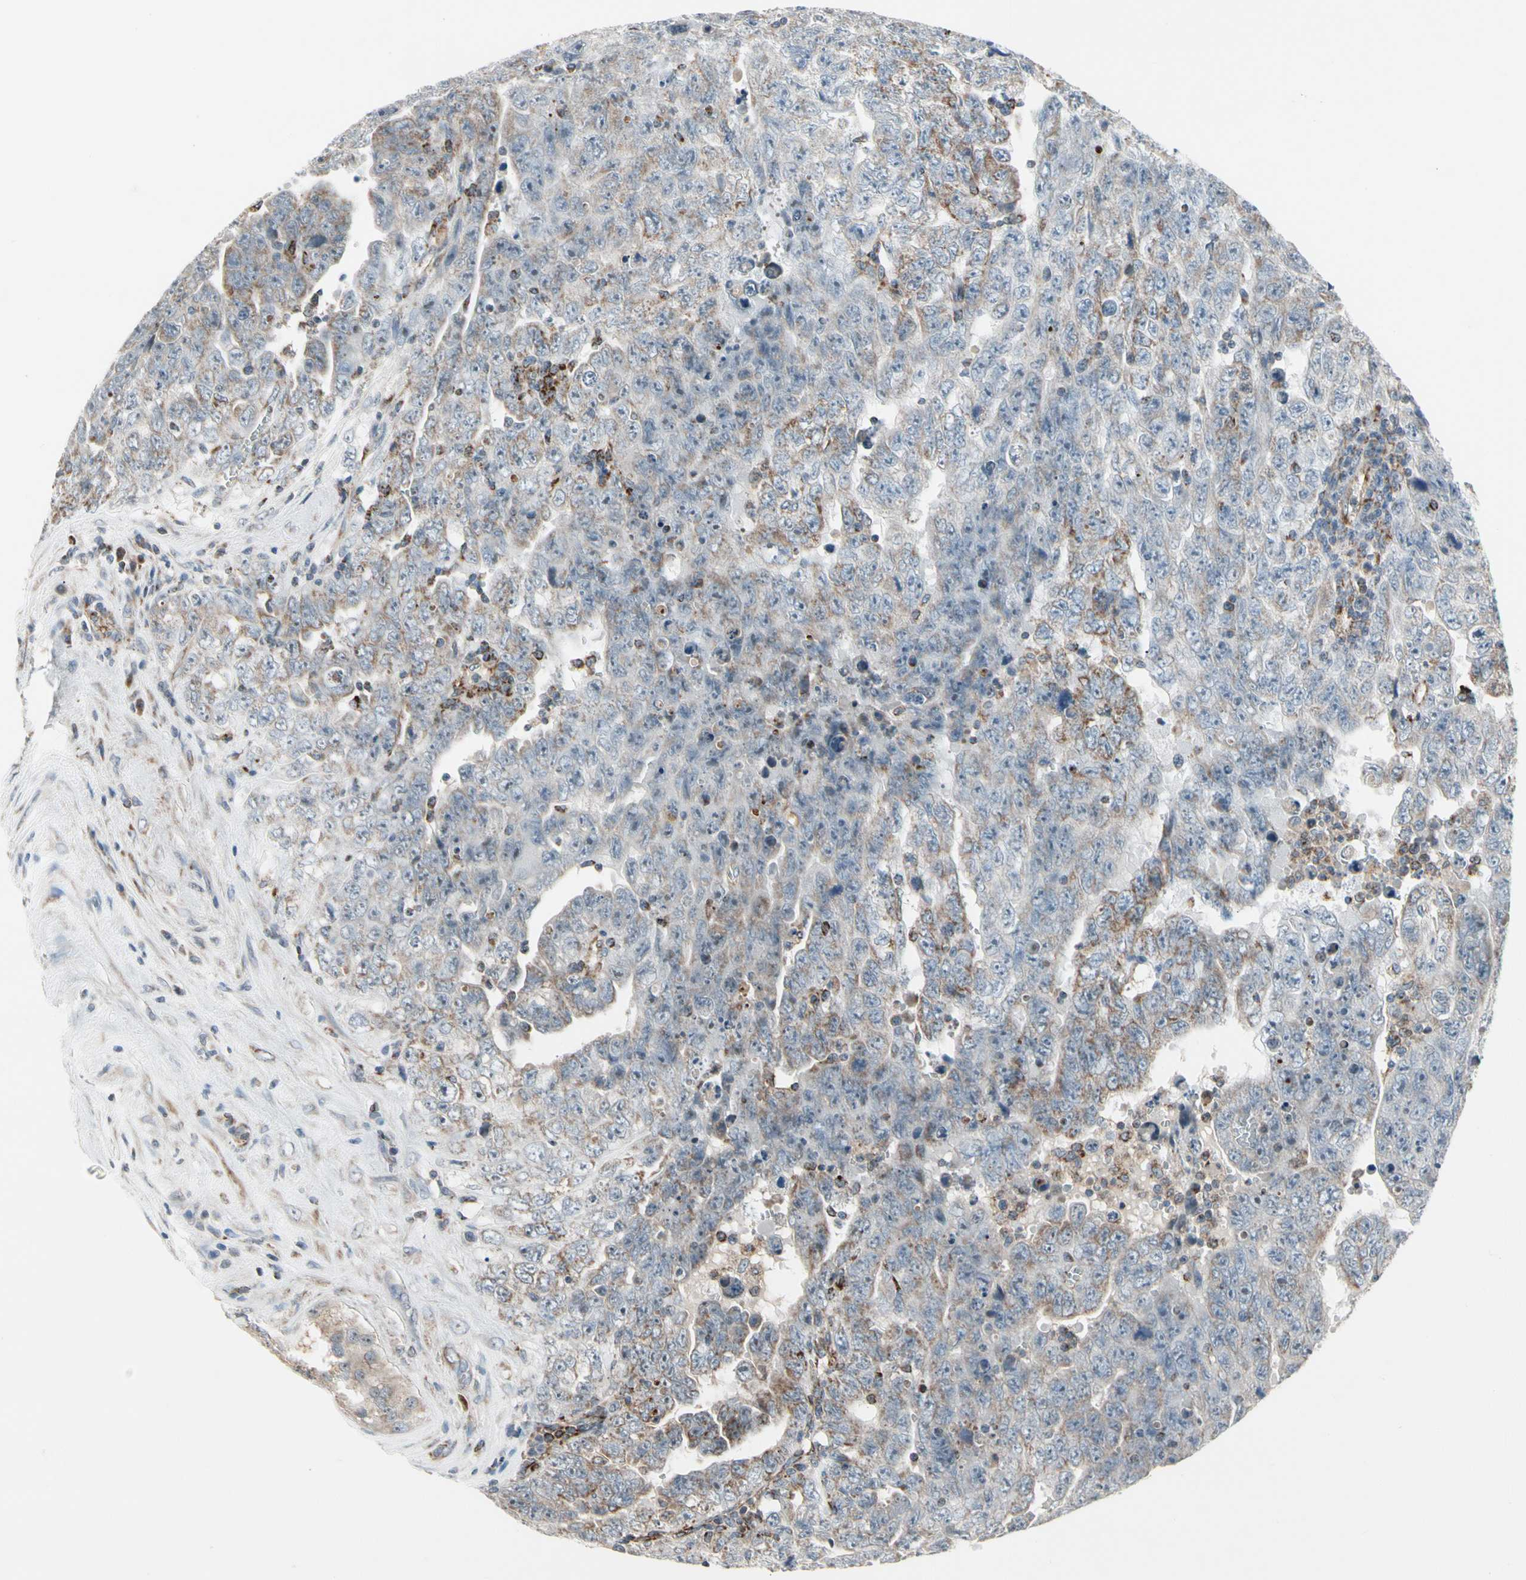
{"staining": {"intensity": "weak", "quantity": ">75%", "location": "cytoplasmic/membranous"}, "tissue": "testis cancer", "cell_type": "Tumor cells", "image_type": "cancer", "snomed": [{"axis": "morphology", "description": "Carcinoma, Embryonal, NOS"}, {"axis": "topography", "description": "Testis"}], "caption": "The immunohistochemical stain labels weak cytoplasmic/membranous expression in tumor cells of testis embryonal carcinoma tissue. (DAB = brown stain, brightfield microscopy at high magnification).", "gene": "CPT1A", "patient": {"sex": "male", "age": 28}}